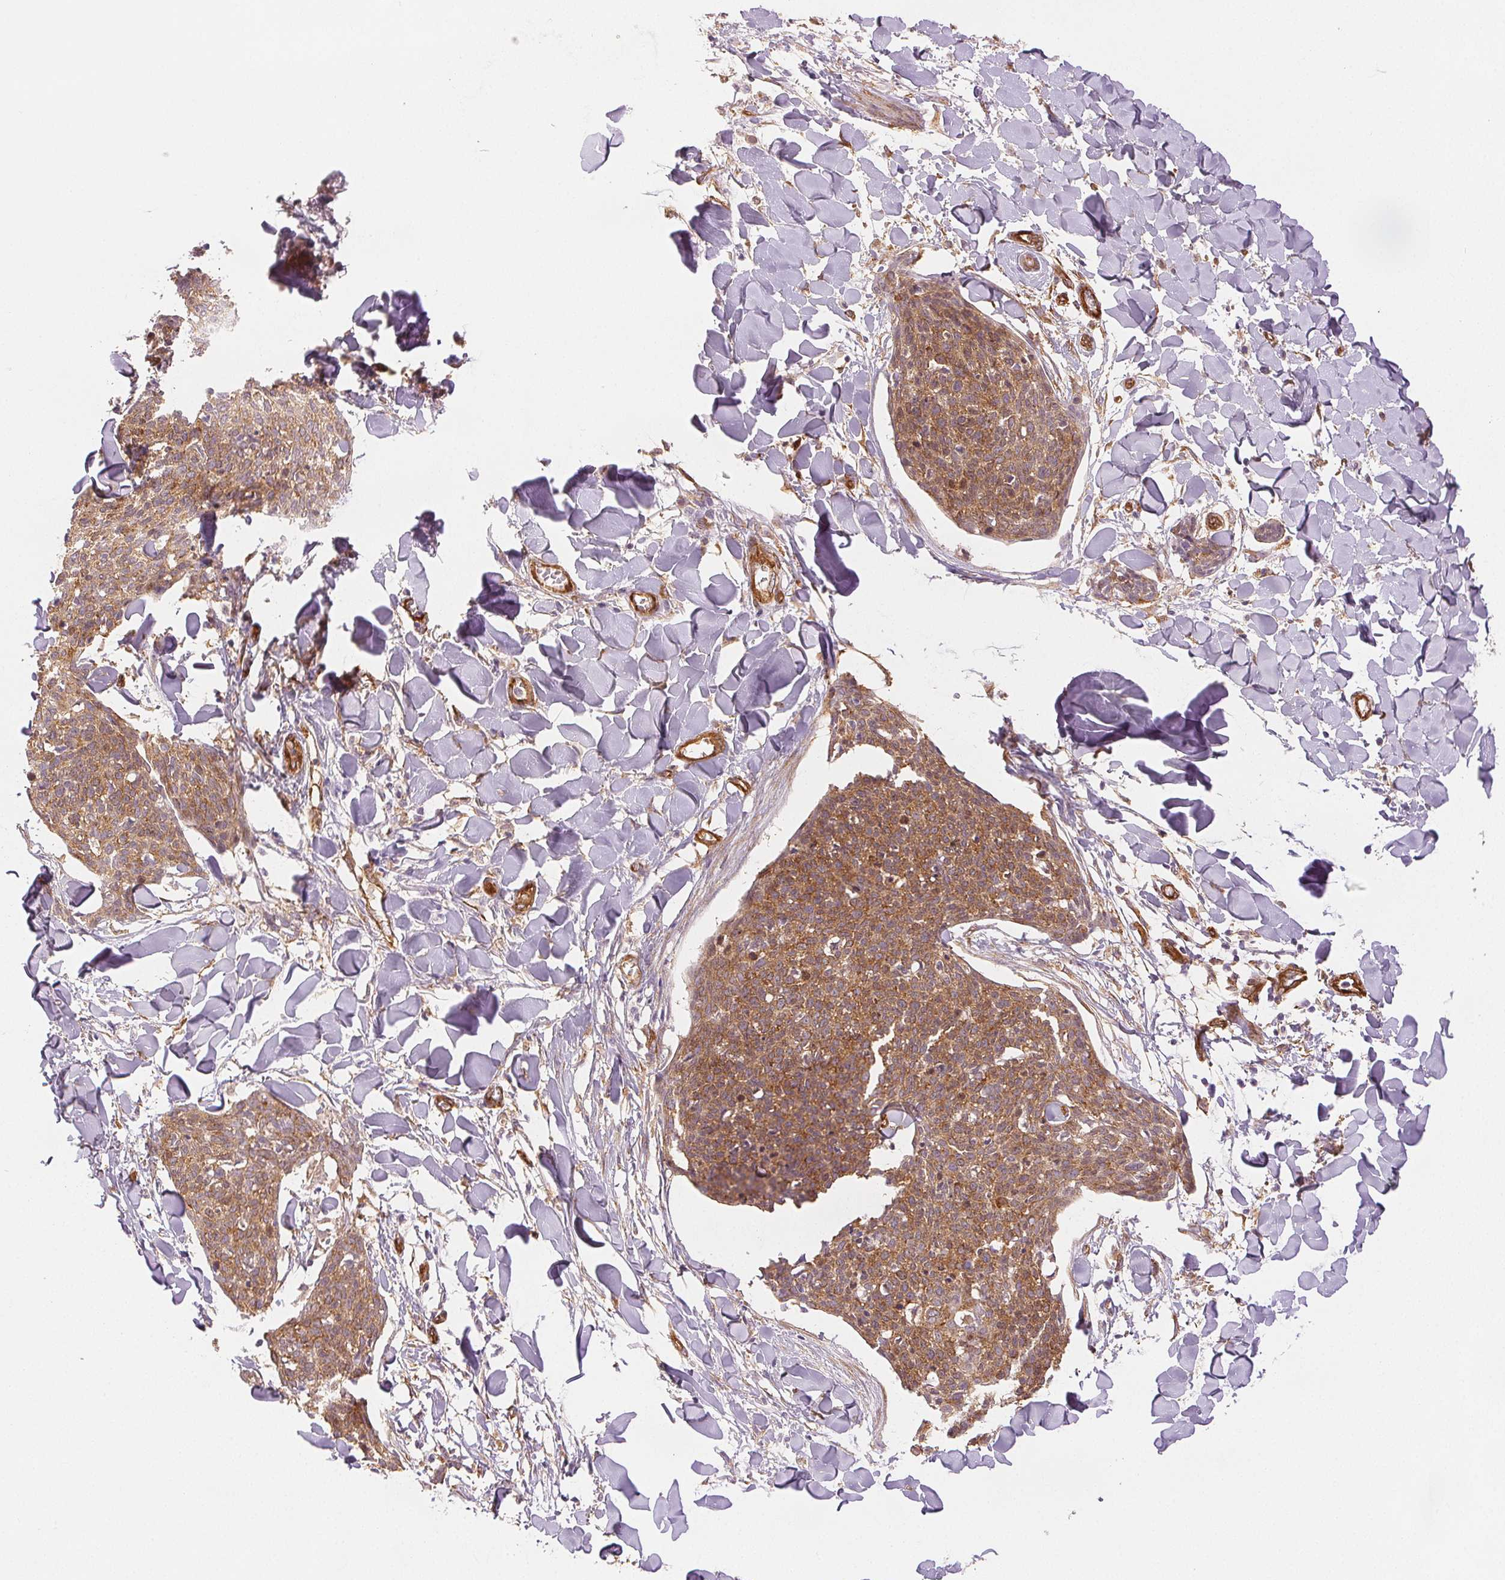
{"staining": {"intensity": "moderate", "quantity": ">75%", "location": "cytoplasmic/membranous"}, "tissue": "skin cancer", "cell_type": "Tumor cells", "image_type": "cancer", "snomed": [{"axis": "morphology", "description": "Squamous cell carcinoma, NOS"}, {"axis": "topography", "description": "Skin"}, {"axis": "topography", "description": "Vulva"}], "caption": "The immunohistochemical stain labels moderate cytoplasmic/membranous staining in tumor cells of skin cancer (squamous cell carcinoma) tissue.", "gene": "DIAPH2", "patient": {"sex": "female", "age": 75}}